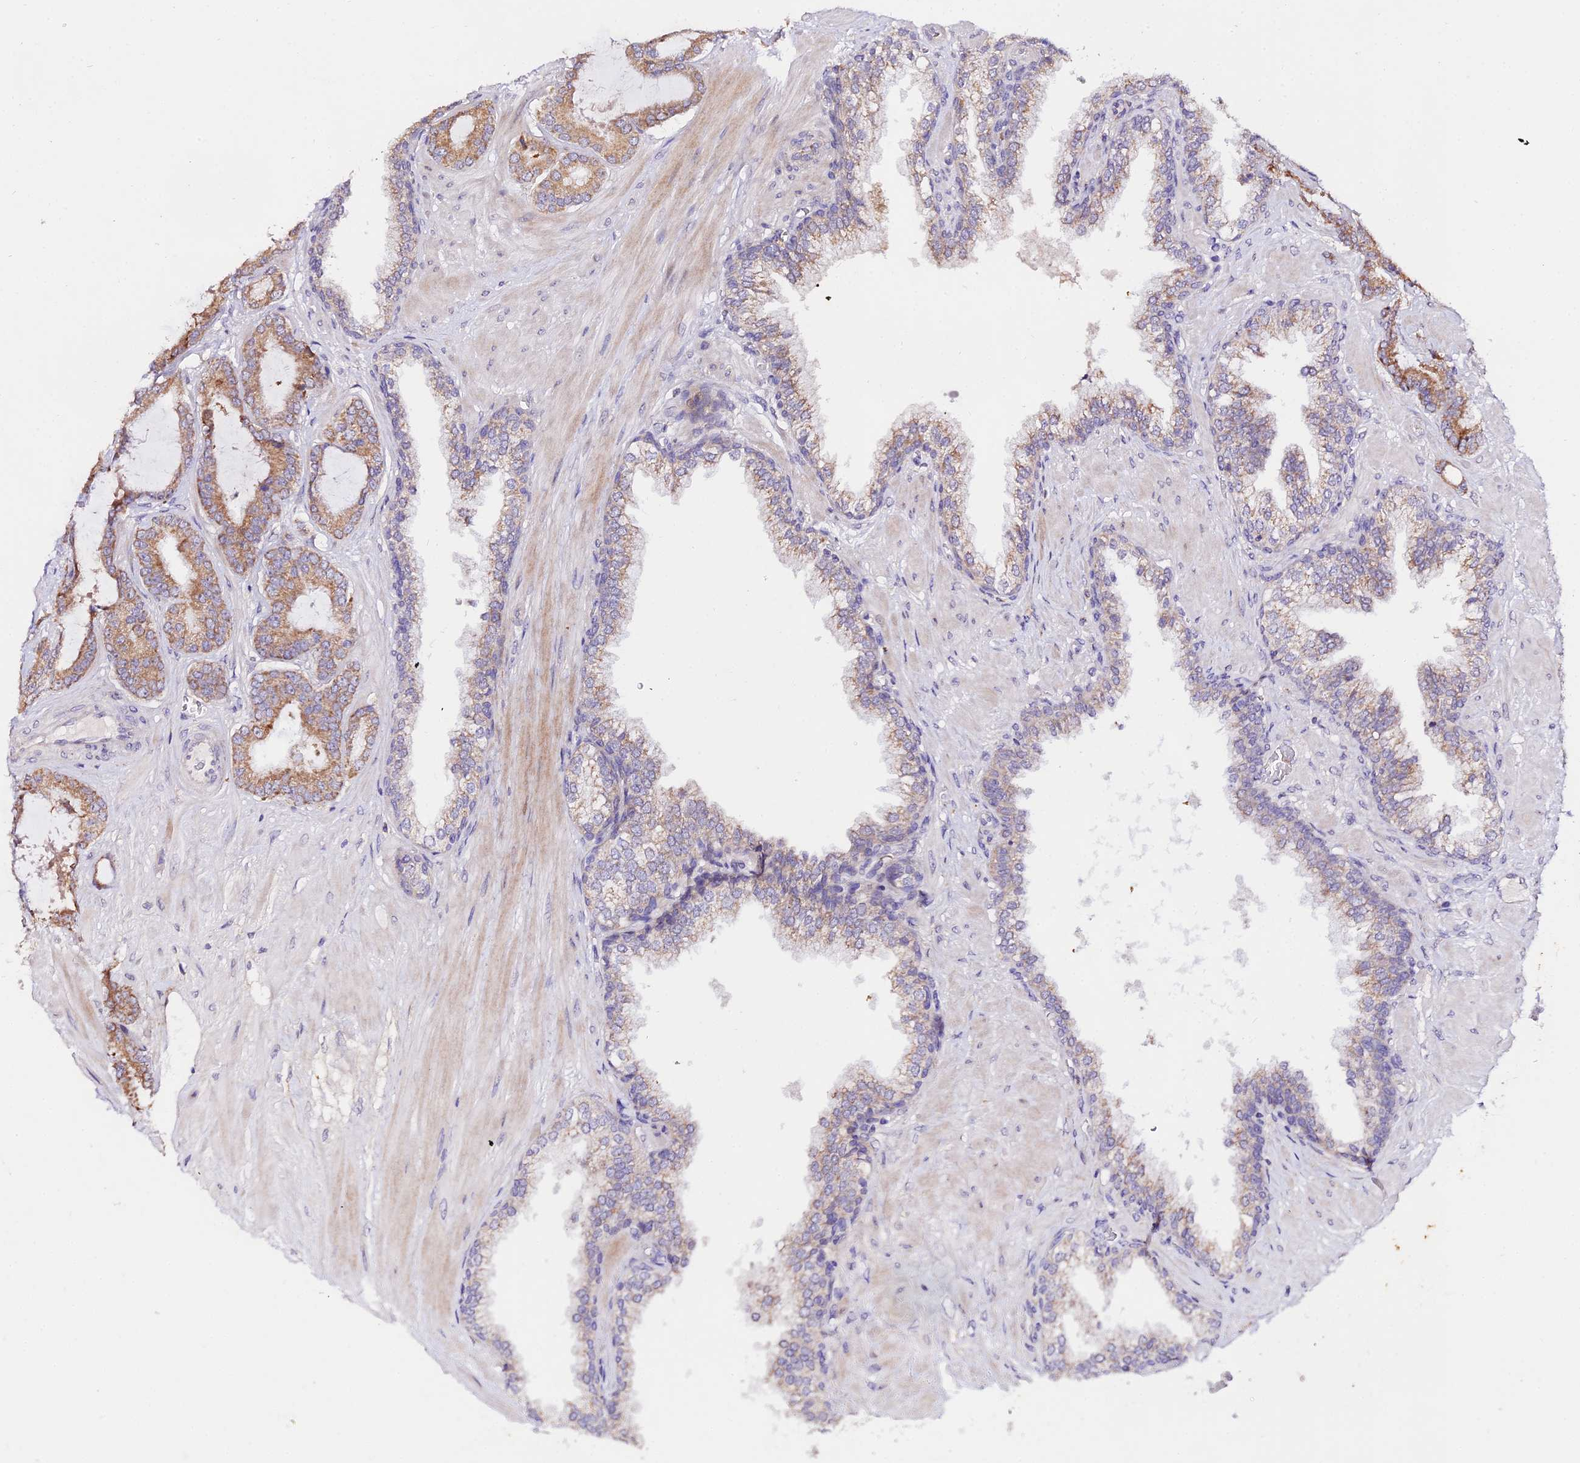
{"staining": {"intensity": "moderate", "quantity": "<25%", "location": "cytoplasmic/membranous"}, "tissue": "prostate cancer", "cell_type": "Tumor cells", "image_type": "cancer", "snomed": [{"axis": "morphology", "description": "Adenocarcinoma, Low grade"}, {"axis": "topography", "description": "Prostate"}], "caption": "An immunohistochemistry image of neoplastic tissue is shown. Protein staining in brown highlights moderate cytoplasmic/membranous positivity in prostate cancer within tumor cells.", "gene": "WDR5B", "patient": {"sex": "male", "age": 57}}